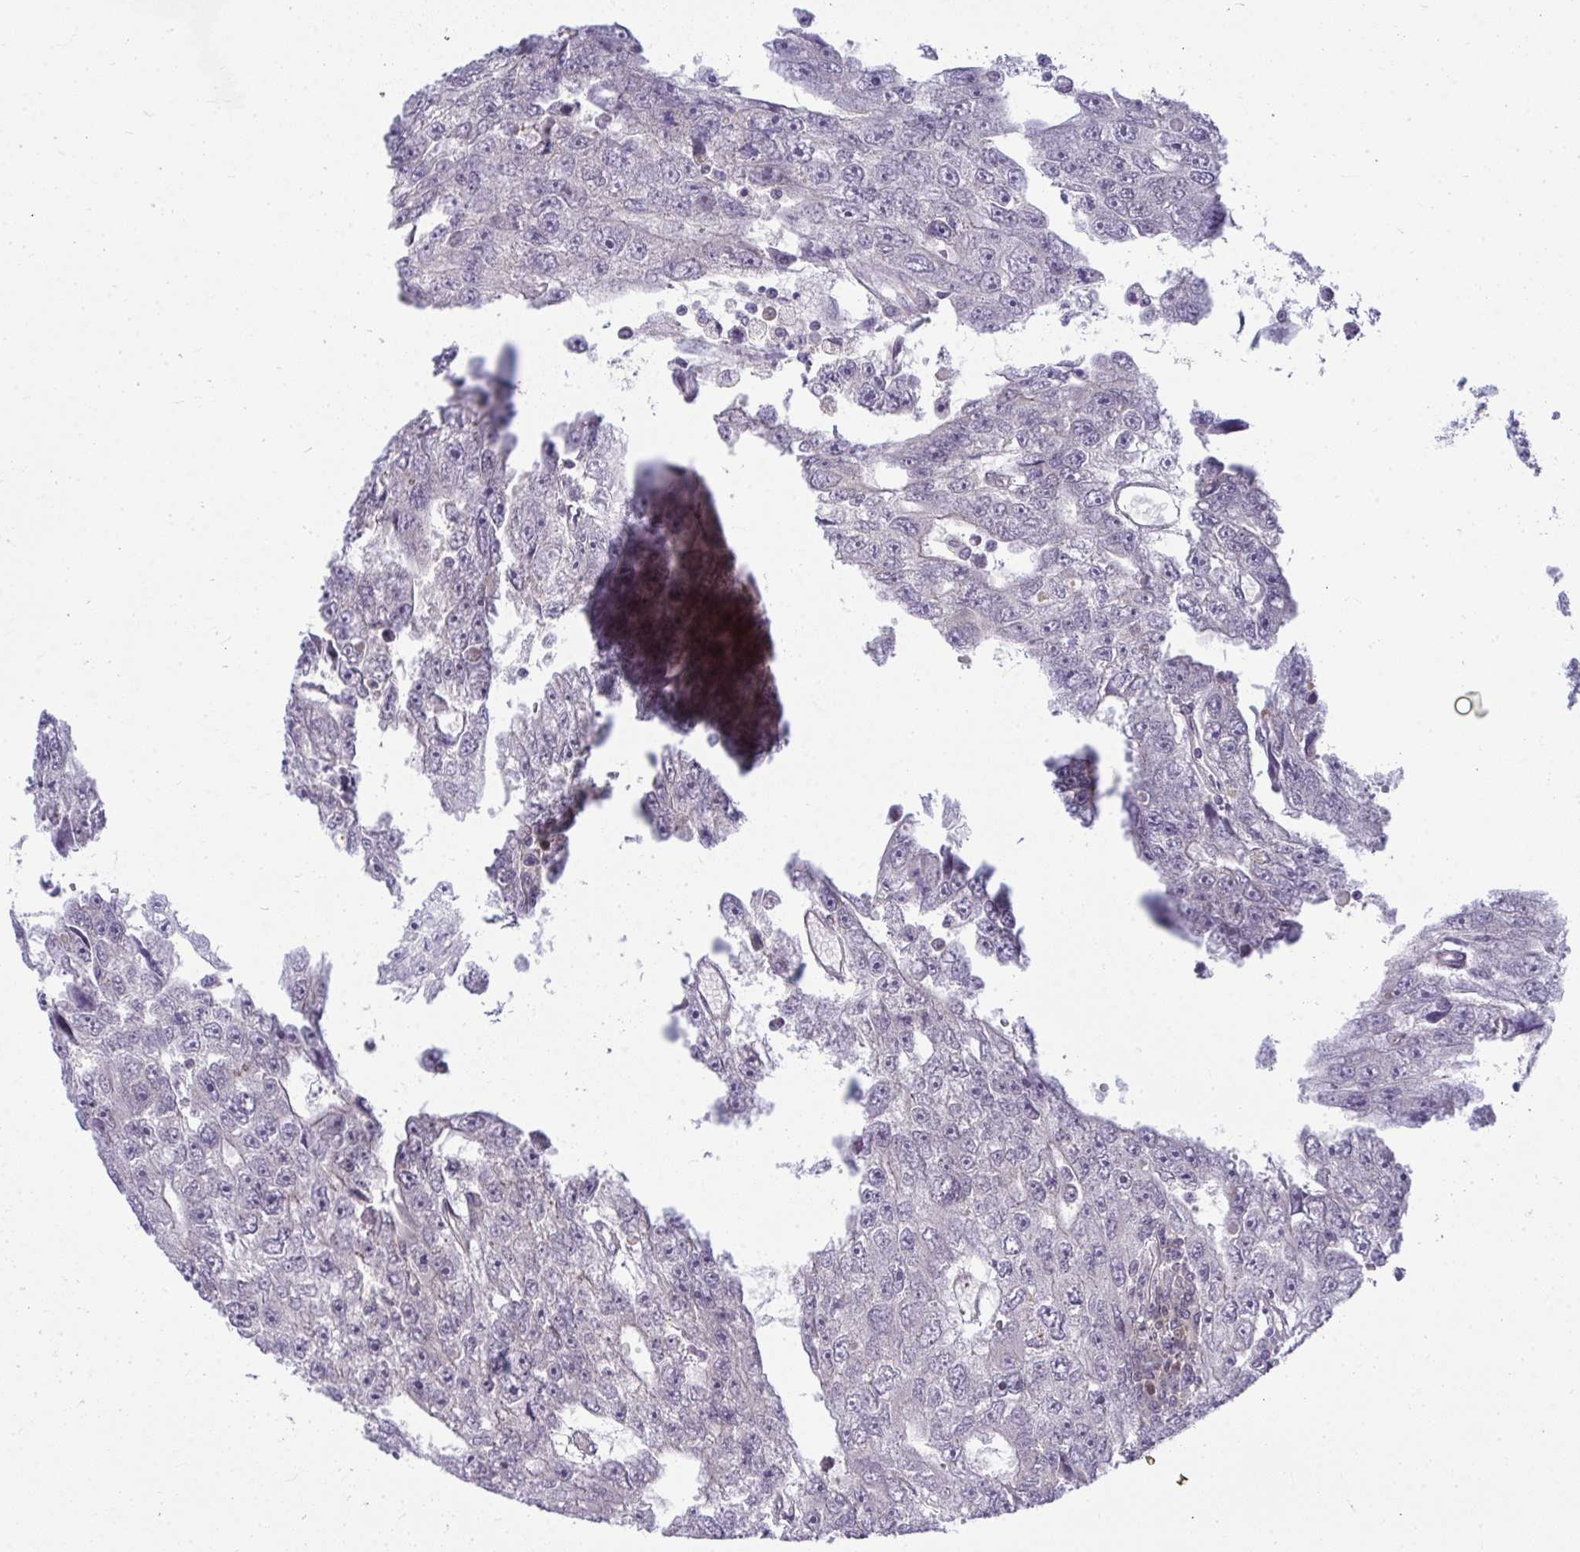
{"staining": {"intensity": "negative", "quantity": "none", "location": "none"}, "tissue": "testis cancer", "cell_type": "Tumor cells", "image_type": "cancer", "snomed": [{"axis": "morphology", "description": "Carcinoma, Embryonal, NOS"}, {"axis": "topography", "description": "Testis"}], "caption": "IHC of human embryonal carcinoma (testis) exhibits no positivity in tumor cells. The staining is performed using DAB (3,3'-diaminobenzidine) brown chromogen with nuclei counter-stained in using hematoxylin.", "gene": "HDHD2", "patient": {"sex": "male", "age": 20}}